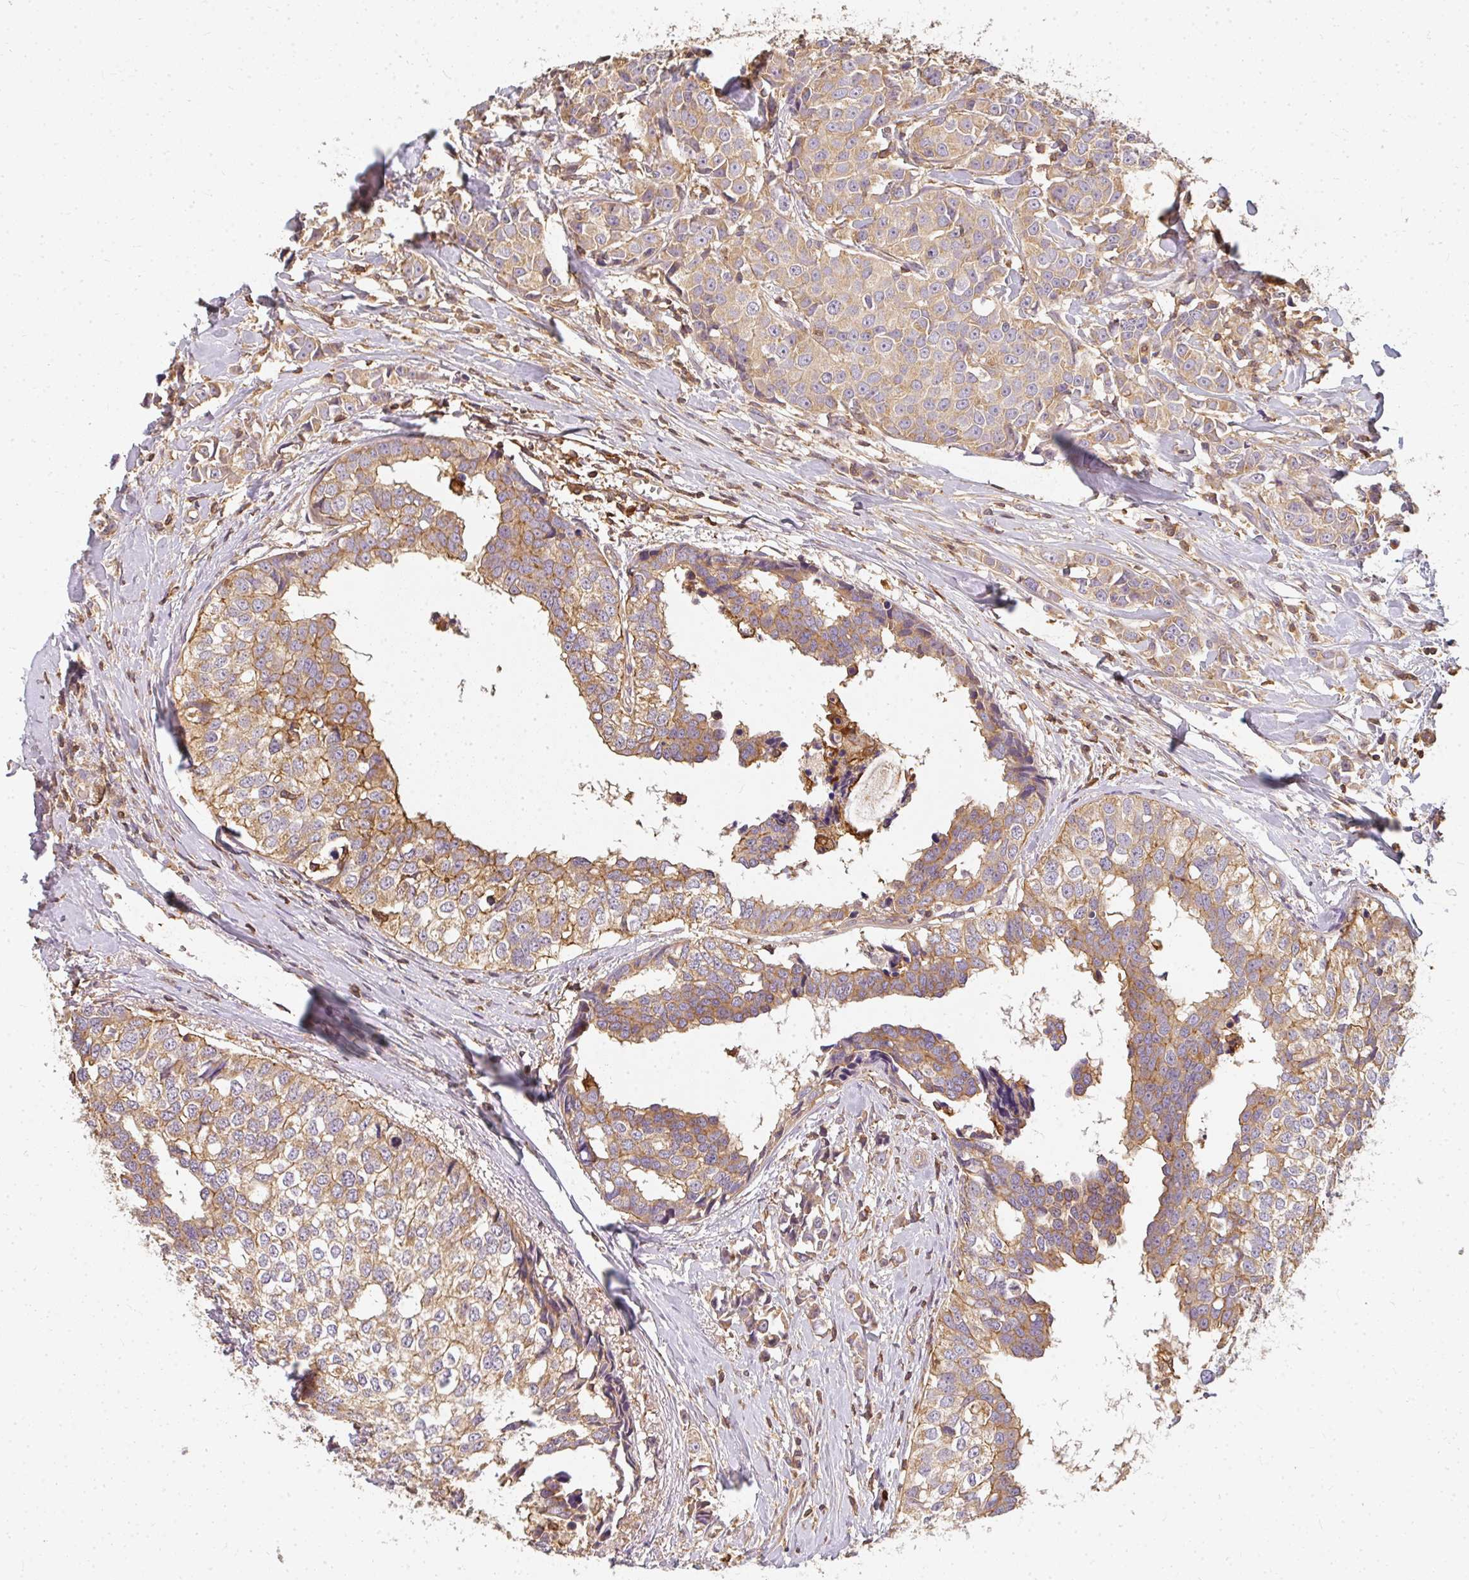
{"staining": {"intensity": "moderate", "quantity": "25%-75%", "location": "cytoplasmic/membranous"}, "tissue": "breast cancer", "cell_type": "Tumor cells", "image_type": "cancer", "snomed": [{"axis": "morphology", "description": "Duct carcinoma"}, {"axis": "topography", "description": "Breast"}], "caption": "A medium amount of moderate cytoplasmic/membranous positivity is identified in approximately 25%-75% of tumor cells in breast cancer tissue.", "gene": "CNTRL", "patient": {"sex": "female", "age": 80}}